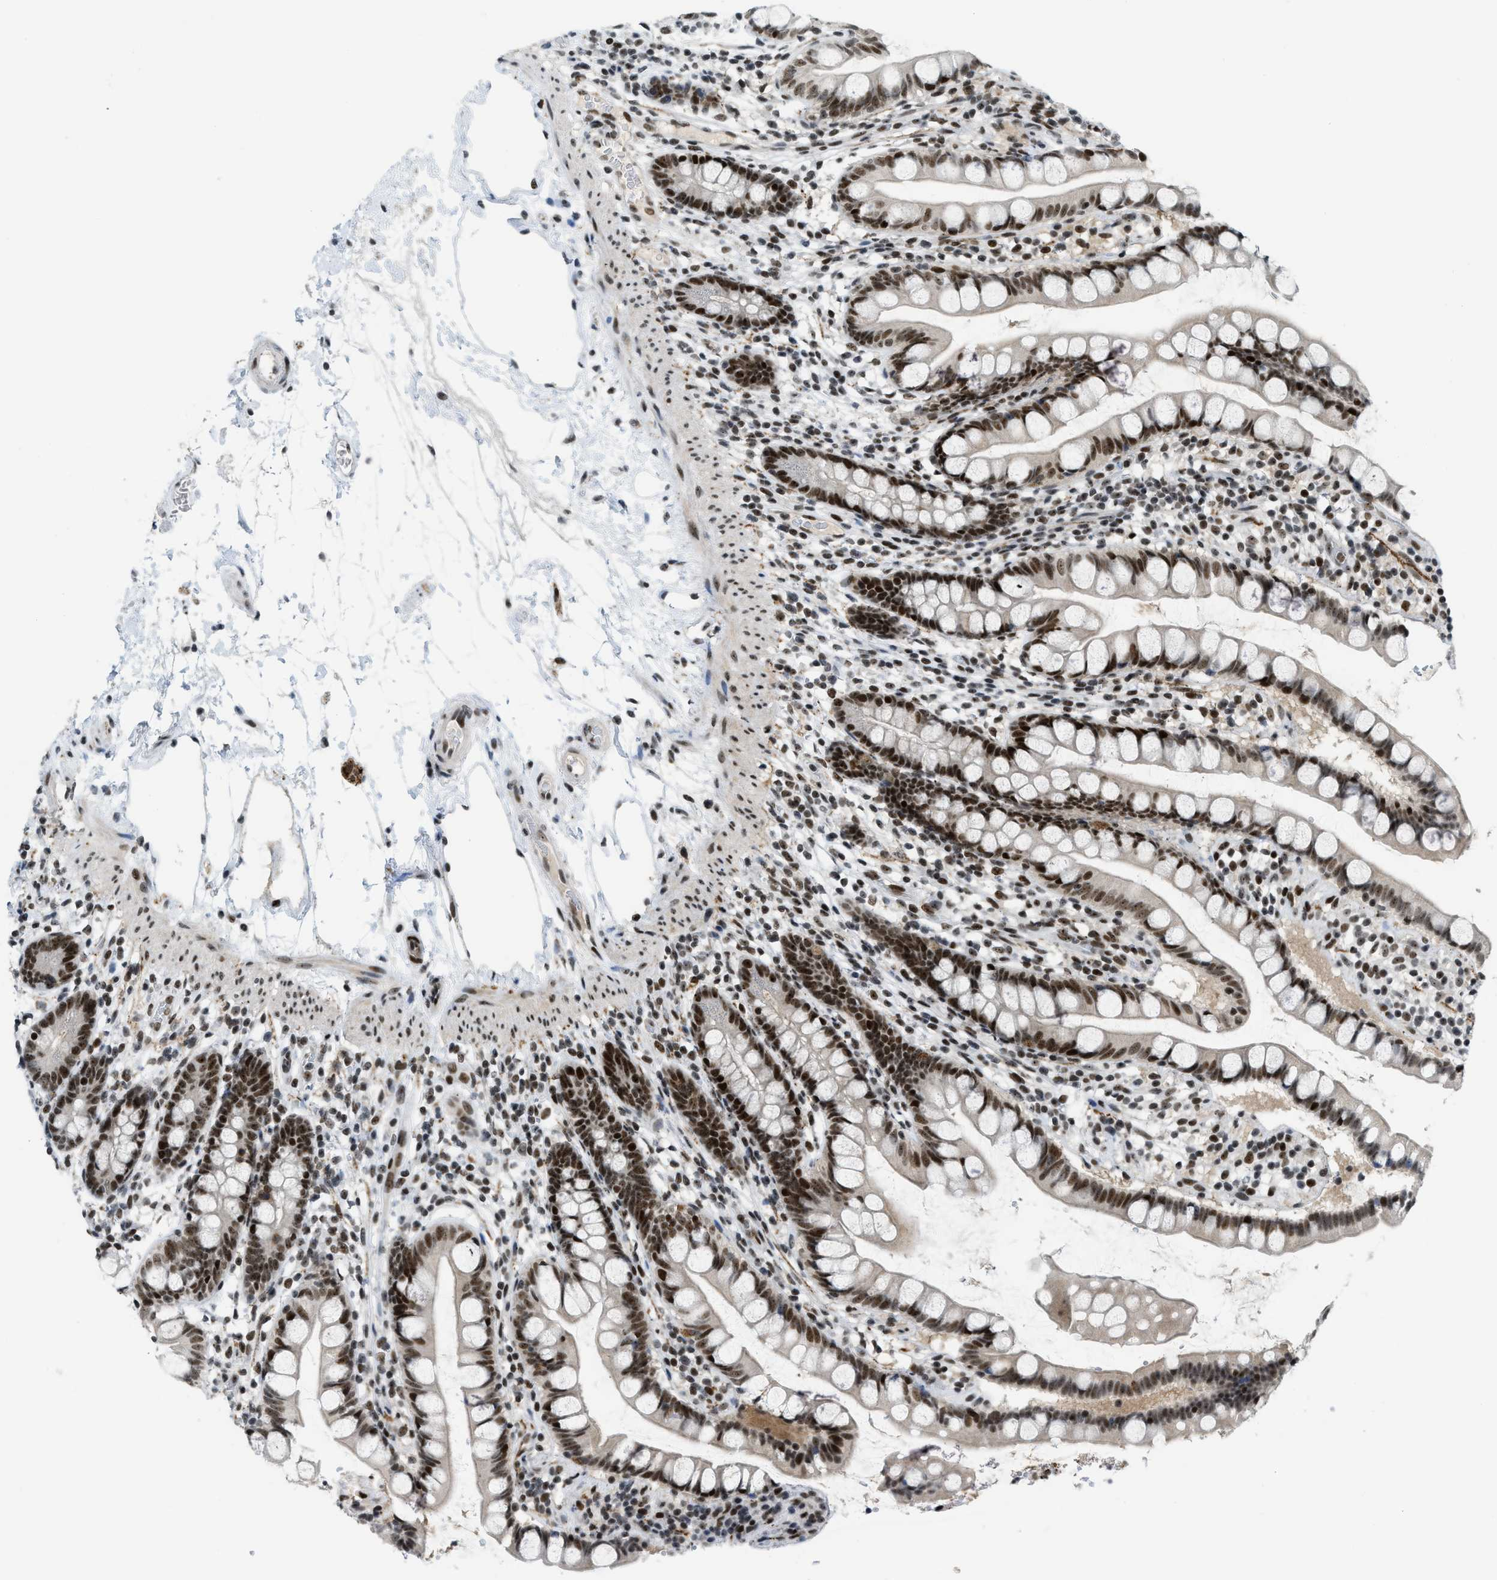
{"staining": {"intensity": "strong", "quantity": ">75%", "location": "nuclear"}, "tissue": "small intestine", "cell_type": "Glandular cells", "image_type": "normal", "snomed": [{"axis": "morphology", "description": "Normal tissue, NOS"}, {"axis": "topography", "description": "Small intestine"}], "caption": "Glandular cells show high levels of strong nuclear expression in about >75% of cells in unremarkable human small intestine.", "gene": "URB1", "patient": {"sex": "female", "age": 84}}